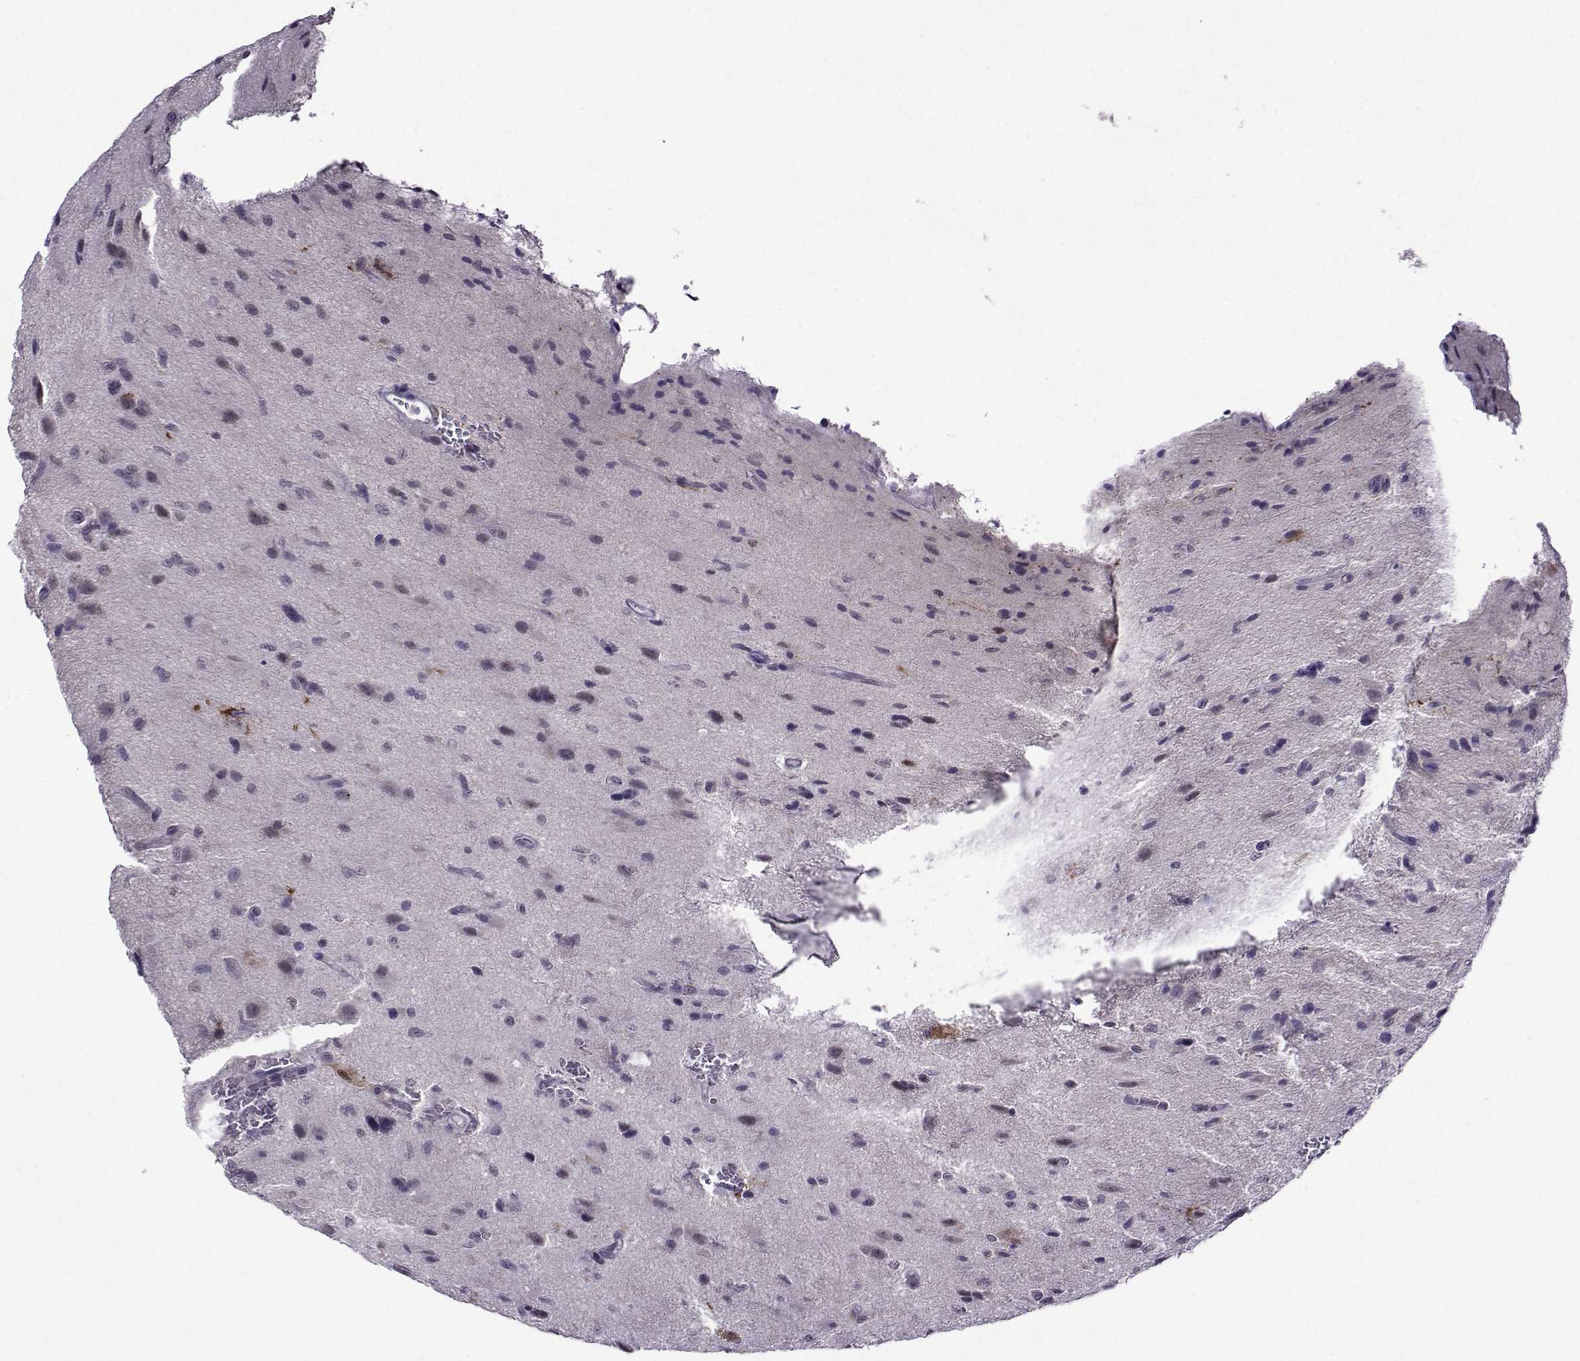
{"staining": {"intensity": "negative", "quantity": "none", "location": "none"}, "tissue": "glioma", "cell_type": "Tumor cells", "image_type": "cancer", "snomed": [{"axis": "morphology", "description": "Glioma, malignant, NOS"}, {"axis": "morphology", "description": "Glioma, malignant, High grade"}, {"axis": "topography", "description": "Brain"}], "caption": "An image of high-grade glioma (malignant) stained for a protein demonstrates no brown staining in tumor cells.", "gene": "DDX20", "patient": {"sex": "female", "age": 71}}